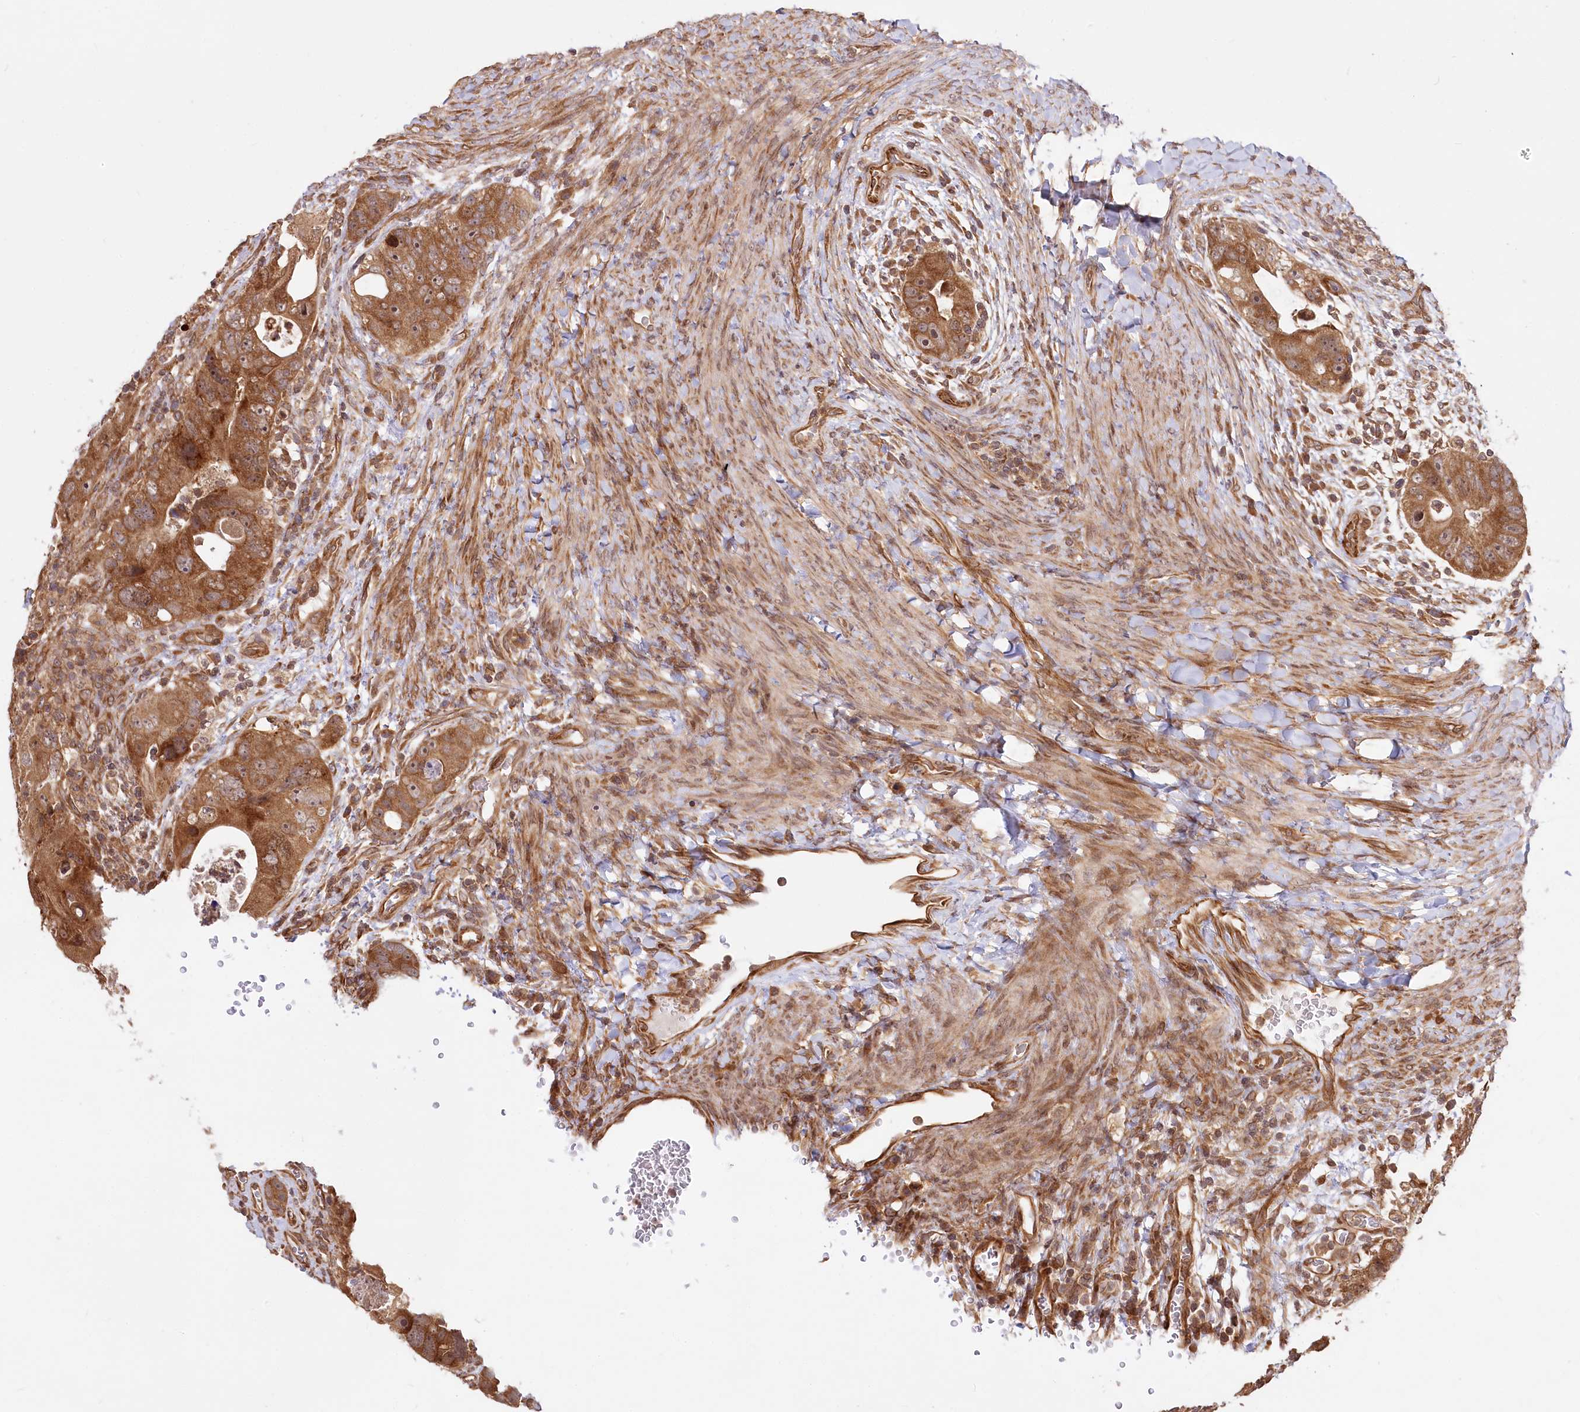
{"staining": {"intensity": "moderate", "quantity": ">75%", "location": "cytoplasmic/membranous,nuclear"}, "tissue": "colorectal cancer", "cell_type": "Tumor cells", "image_type": "cancer", "snomed": [{"axis": "morphology", "description": "Adenocarcinoma, NOS"}, {"axis": "topography", "description": "Rectum"}], "caption": "Moderate cytoplasmic/membranous and nuclear expression is identified in approximately >75% of tumor cells in adenocarcinoma (colorectal).", "gene": "CEP70", "patient": {"sex": "male", "age": 59}}